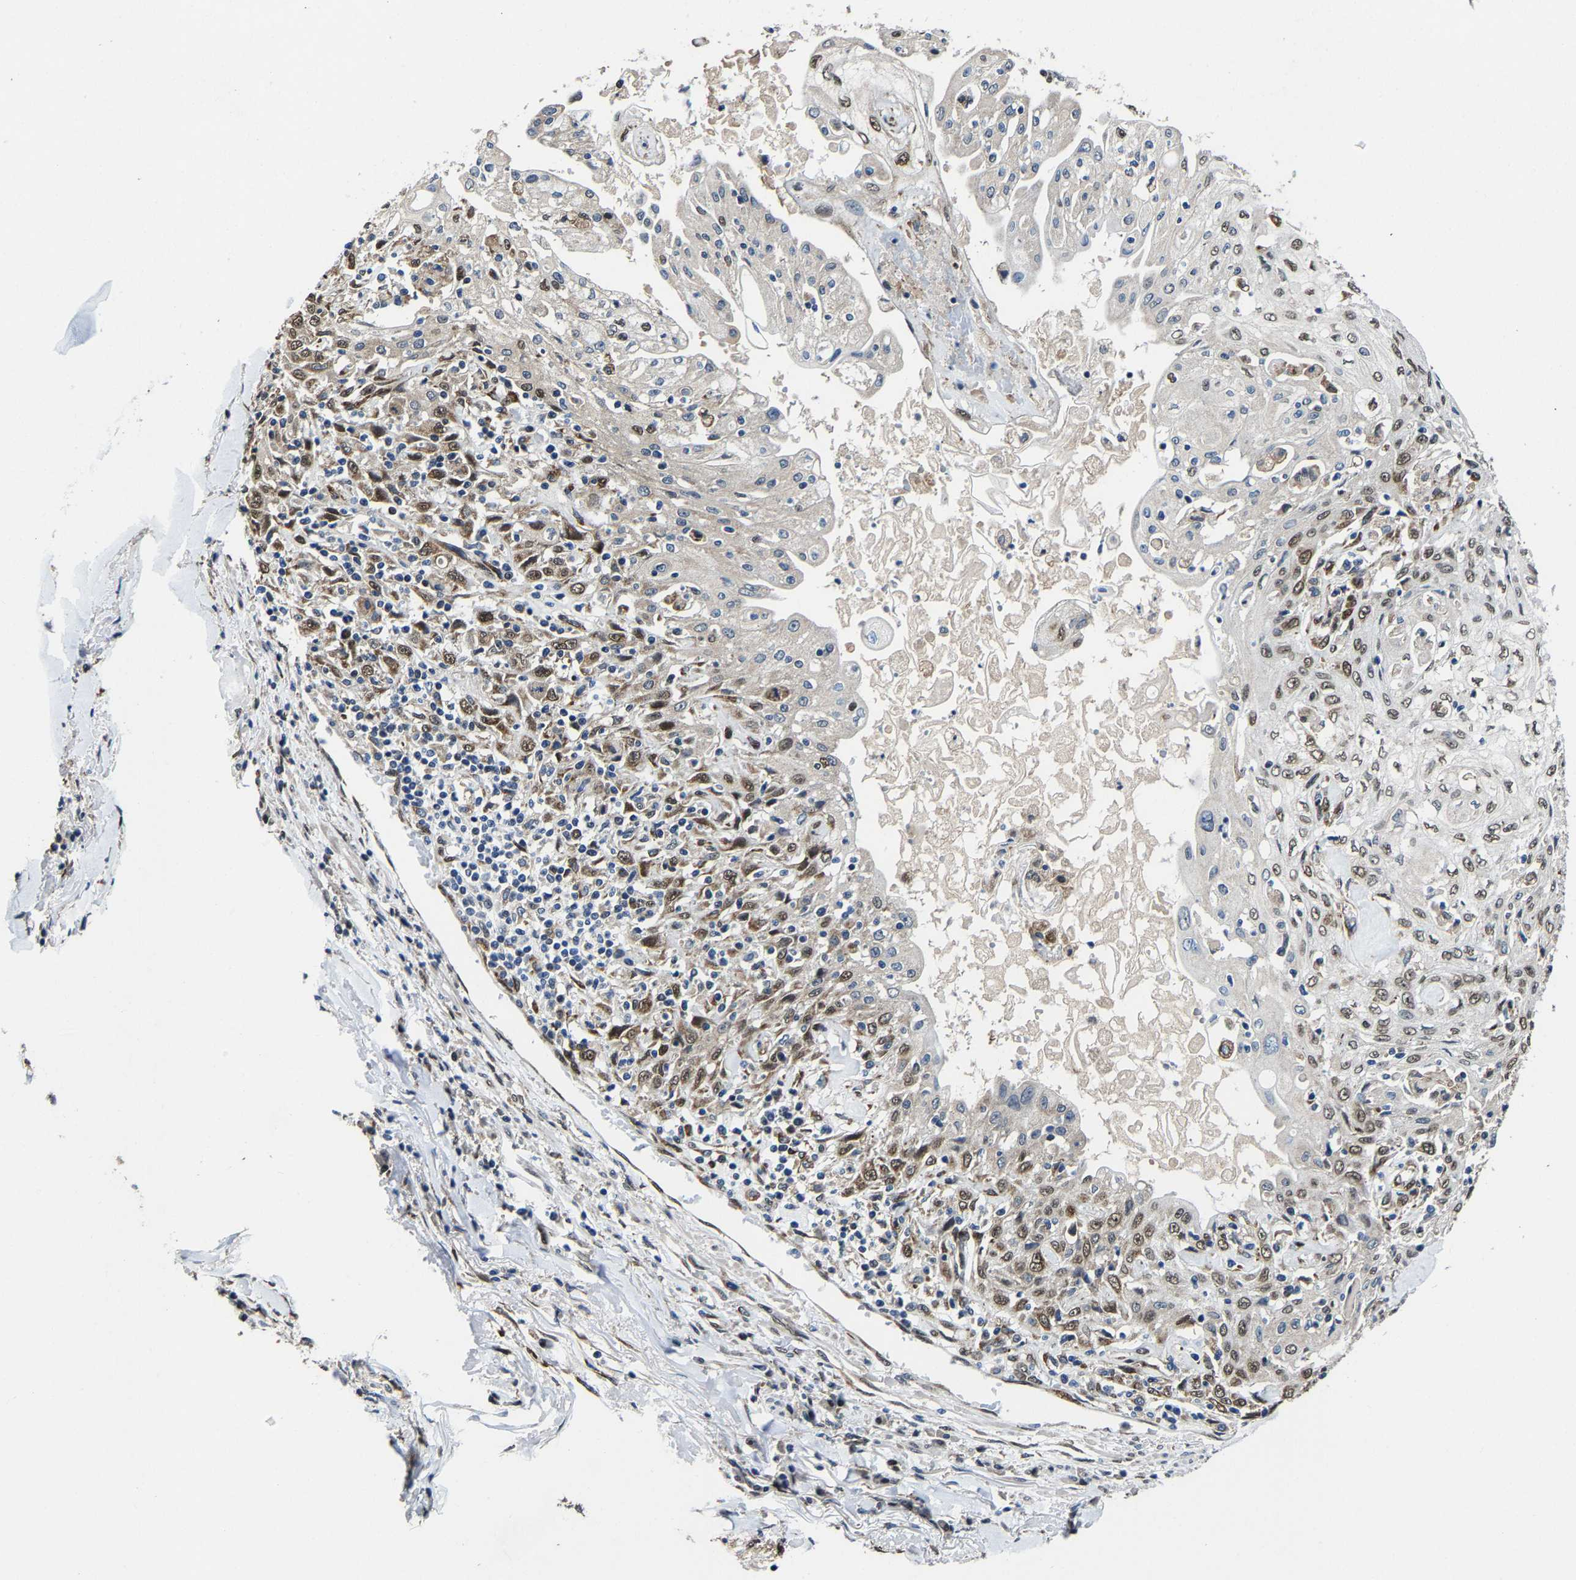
{"staining": {"intensity": "moderate", "quantity": ">75%", "location": "nuclear"}, "tissue": "skin cancer", "cell_type": "Tumor cells", "image_type": "cancer", "snomed": [{"axis": "morphology", "description": "Squamous cell carcinoma, NOS"}, {"axis": "morphology", "description": "Squamous cell carcinoma, metastatic, NOS"}, {"axis": "topography", "description": "Skin"}, {"axis": "topography", "description": "Lymph node"}], "caption": "Brown immunohistochemical staining in skin metastatic squamous cell carcinoma reveals moderate nuclear expression in approximately >75% of tumor cells. The protein of interest is shown in brown color, while the nuclei are stained blue.", "gene": "METTL1", "patient": {"sex": "male", "age": 75}}